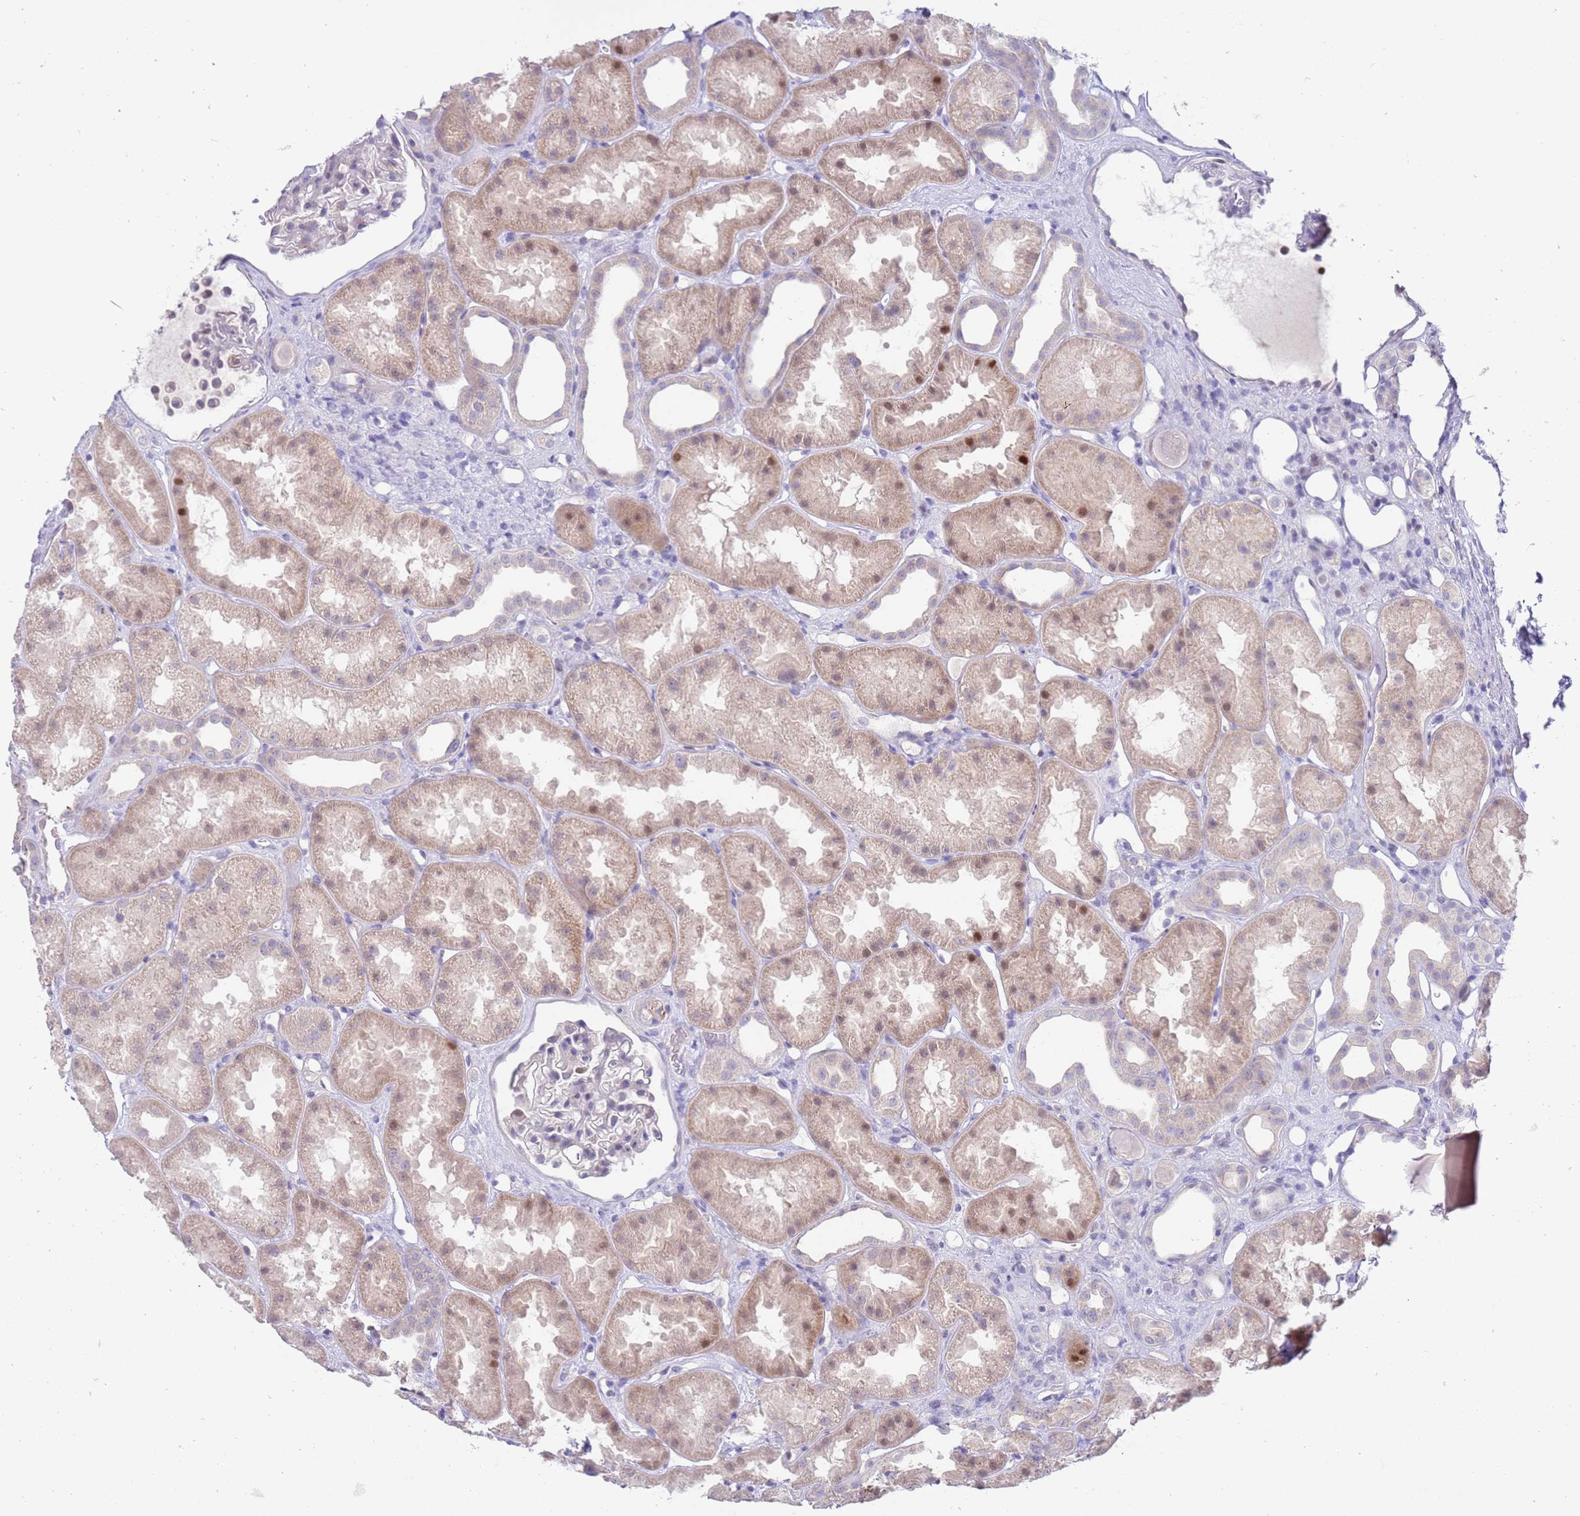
{"staining": {"intensity": "negative", "quantity": "none", "location": "none"}, "tissue": "kidney", "cell_type": "Cells in glomeruli", "image_type": "normal", "snomed": [{"axis": "morphology", "description": "Normal tissue, NOS"}, {"axis": "topography", "description": "Kidney"}], "caption": "Immunohistochemistry (IHC) of normal human kidney demonstrates no expression in cells in glomeruli.", "gene": "STK25", "patient": {"sex": "male", "age": 61}}